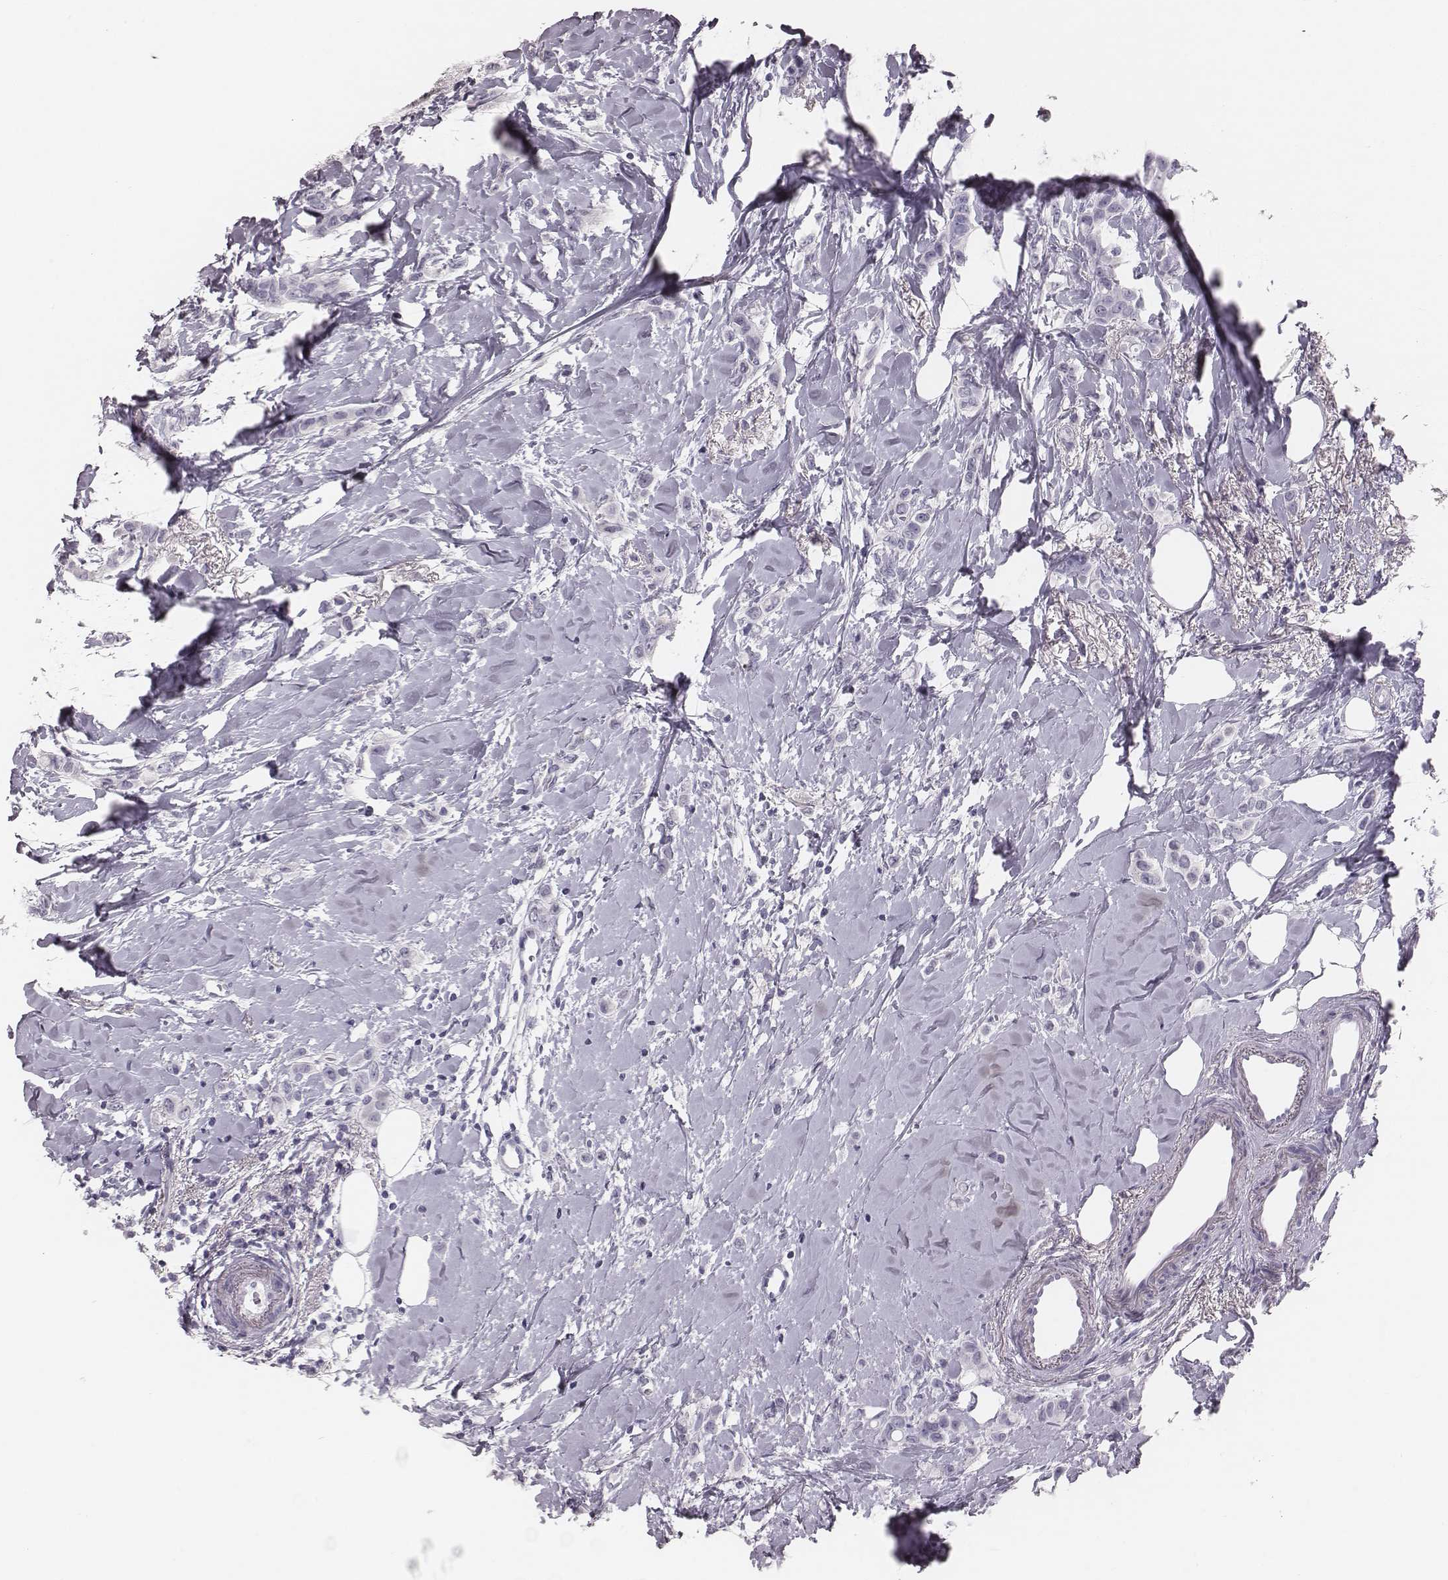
{"staining": {"intensity": "negative", "quantity": "none", "location": "none"}, "tissue": "breast cancer", "cell_type": "Tumor cells", "image_type": "cancer", "snomed": [{"axis": "morphology", "description": "Lobular carcinoma"}, {"axis": "topography", "description": "Breast"}], "caption": "Histopathology image shows no protein staining in tumor cells of lobular carcinoma (breast) tissue.", "gene": "CSH1", "patient": {"sex": "female", "age": 66}}